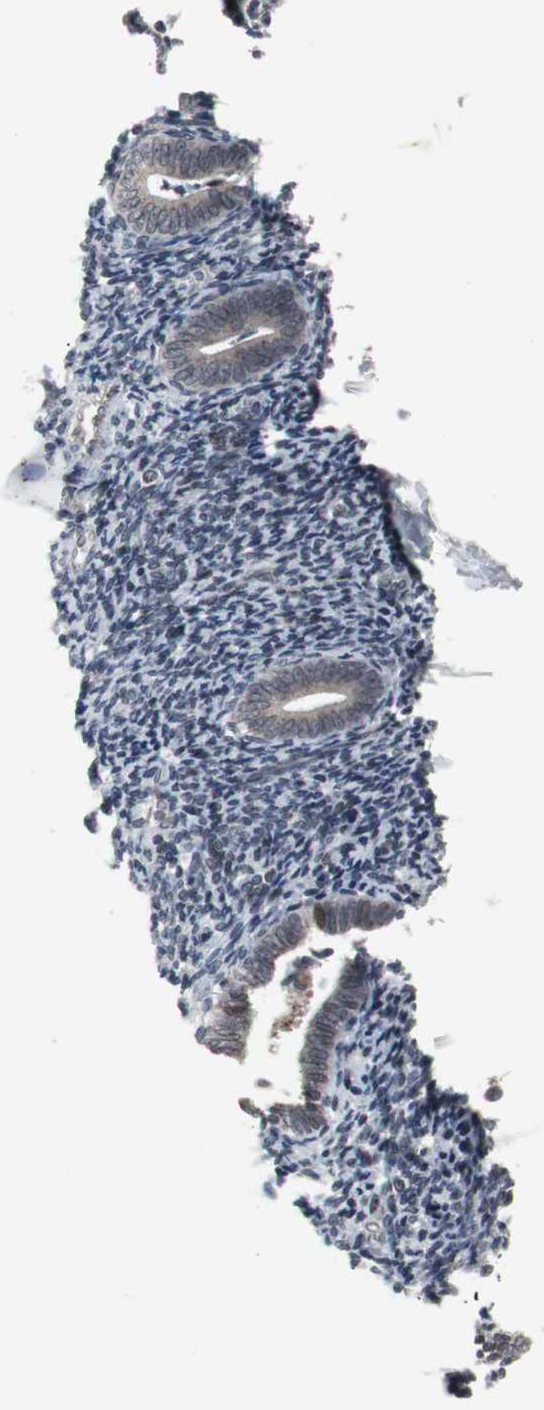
{"staining": {"intensity": "negative", "quantity": "none", "location": "none"}, "tissue": "endometrium", "cell_type": "Cells in endometrial stroma", "image_type": "normal", "snomed": [{"axis": "morphology", "description": "Normal tissue, NOS"}, {"axis": "topography", "description": "Uterus"}, {"axis": "topography", "description": "Endometrium"}], "caption": "Normal endometrium was stained to show a protein in brown. There is no significant expression in cells in endometrial stroma. (DAB immunohistochemistry (IHC), high magnification).", "gene": "ZNF396", "patient": {"sex": "female", "age": 33}}